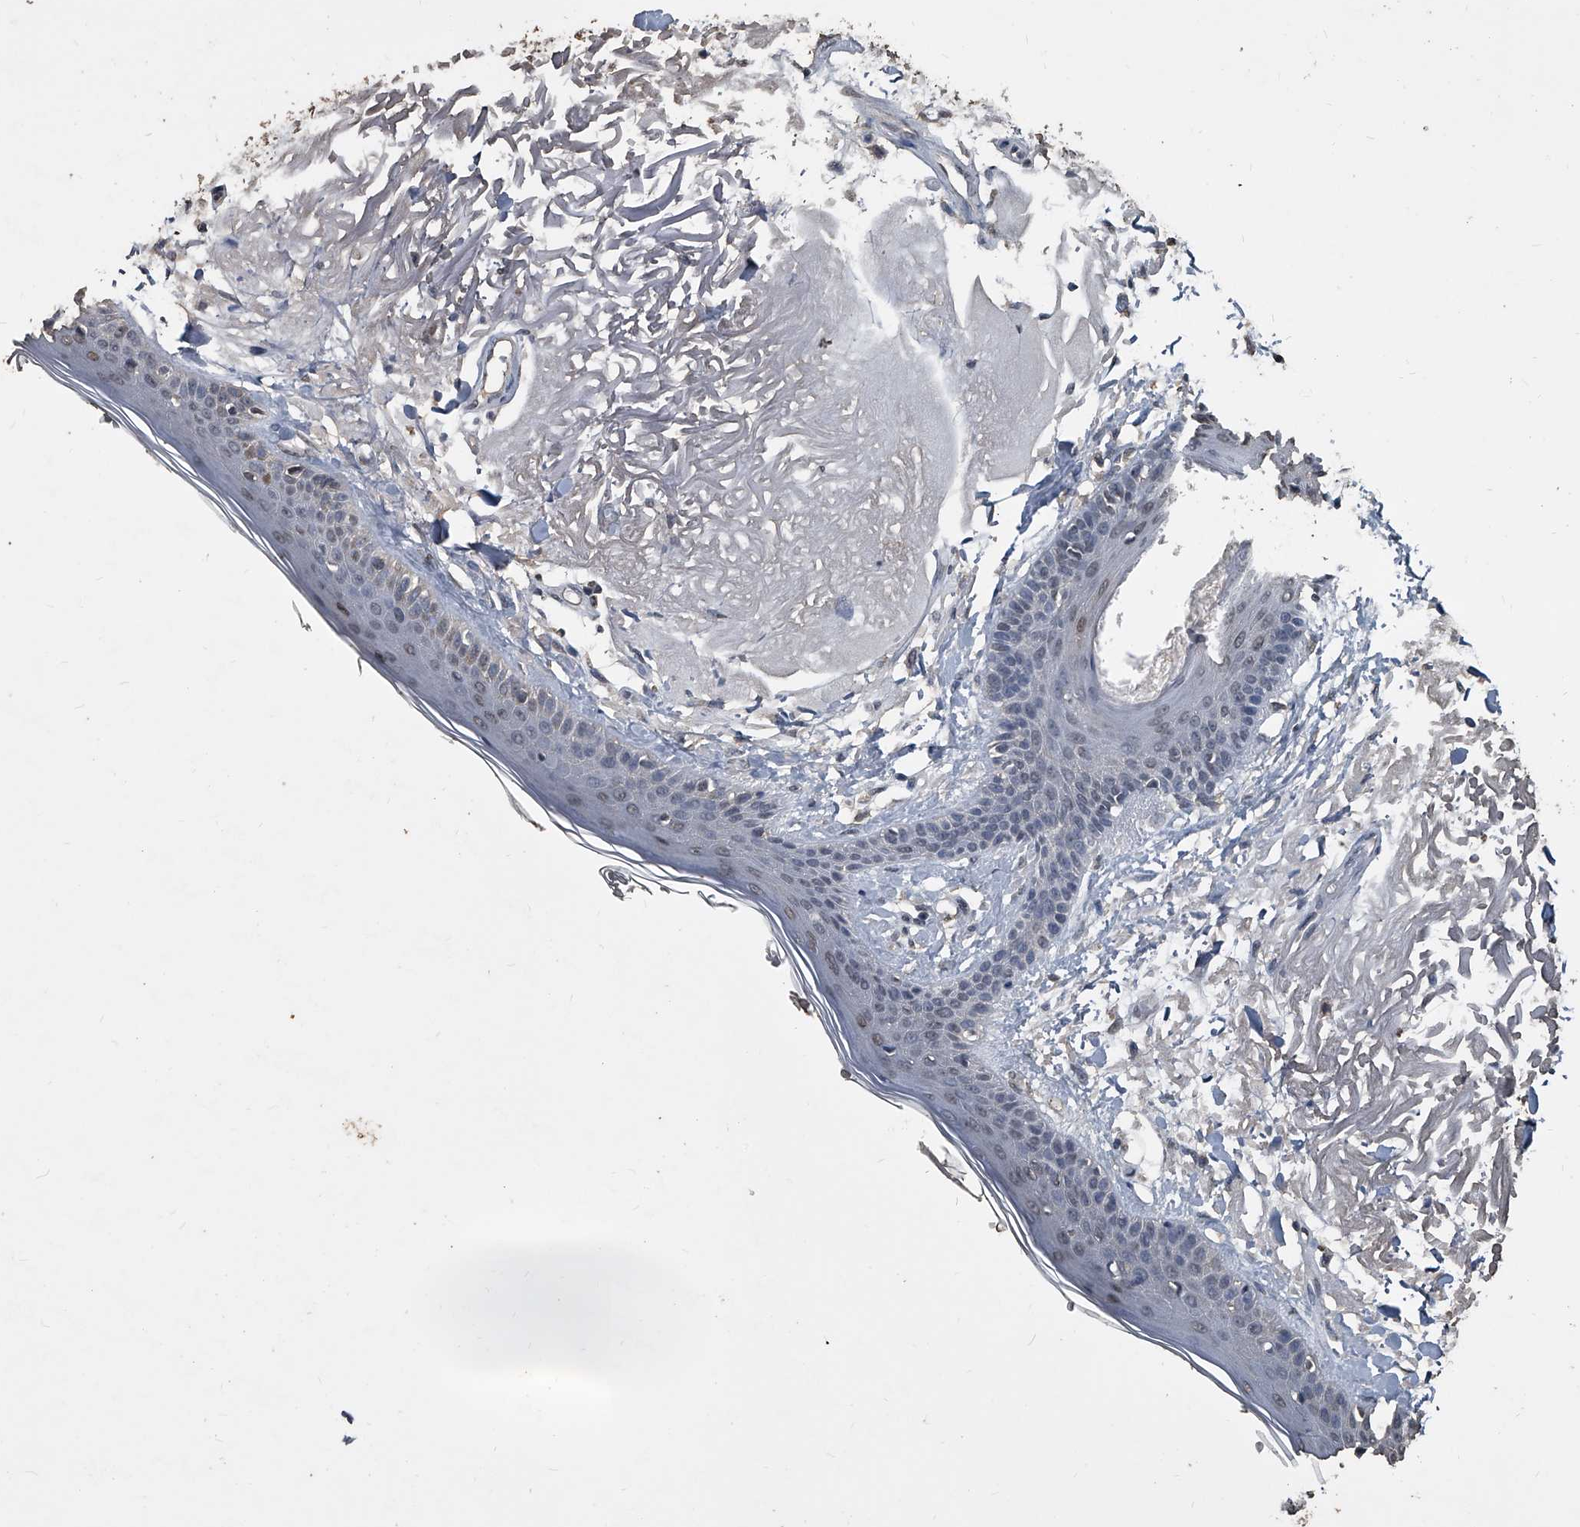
{"staining": {"intensity": "weak", "quantity": ">75%", "location": "cytoplasmic/membranous"}, "tissue": "skin", "cell_type": "Fibroblasts", "image_type": "normal", "snomed": [{"axis": "morphology", "description": "Normal tissue, NOS"}, {"axis": "topography", "description": "Skin"}, {"axis": "topography", "description": "Skeletal muscle"}], "caption": "A high-resolution photomicrograph shows immunohistochemistry staining of normal skin, which exhibits weak cytoplasmic/membranous staining in about >75% of fibroblasts. (Stains: DAB in brown, nuclei in blue, Microscopy: brightfield microscopy at high magnification).", "gene": "MATR3", "patient": {"sex": "male", "age": 83}}